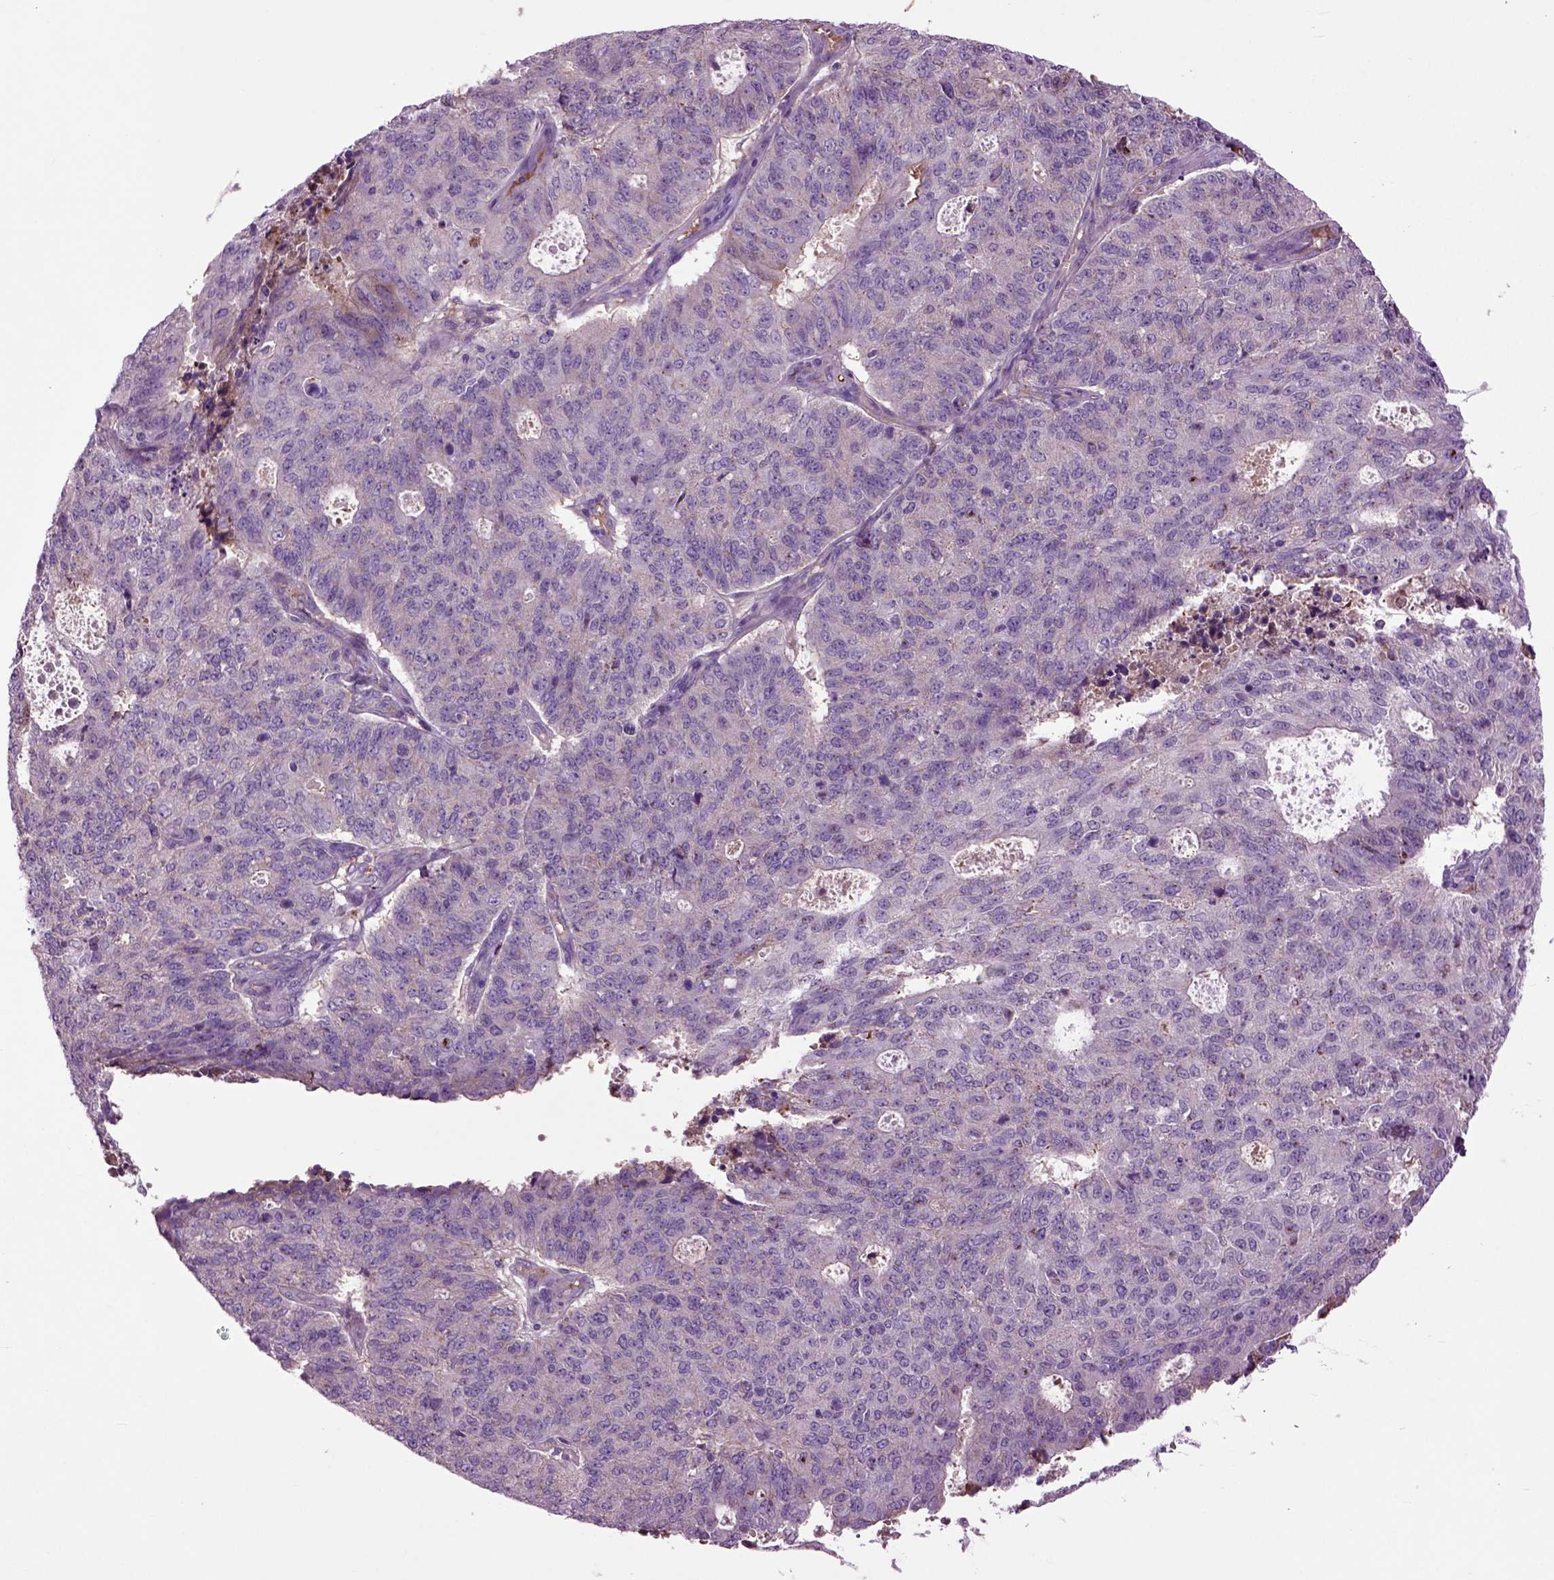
{"staining": {"intensity": "negative", "quantity": "none", "location": "none"}, "tissue": "endometrial cancer", "cell_type": "Tumor cells", "image_type": "cancer", "snomed": [{"axis": "morphology", "description": "Adenocarcinoma, NOS"}, {"axis": "topography", "description": "Endometrium"}], "caption": "DAB (3,3'-diaminobenzidine) immunohistochemical staining of adenocarcinoma (endometrial) displays no significant positivity in tumor cells.", "gene": "SPON1", "patient": {"sex": "female", "age": 82}}